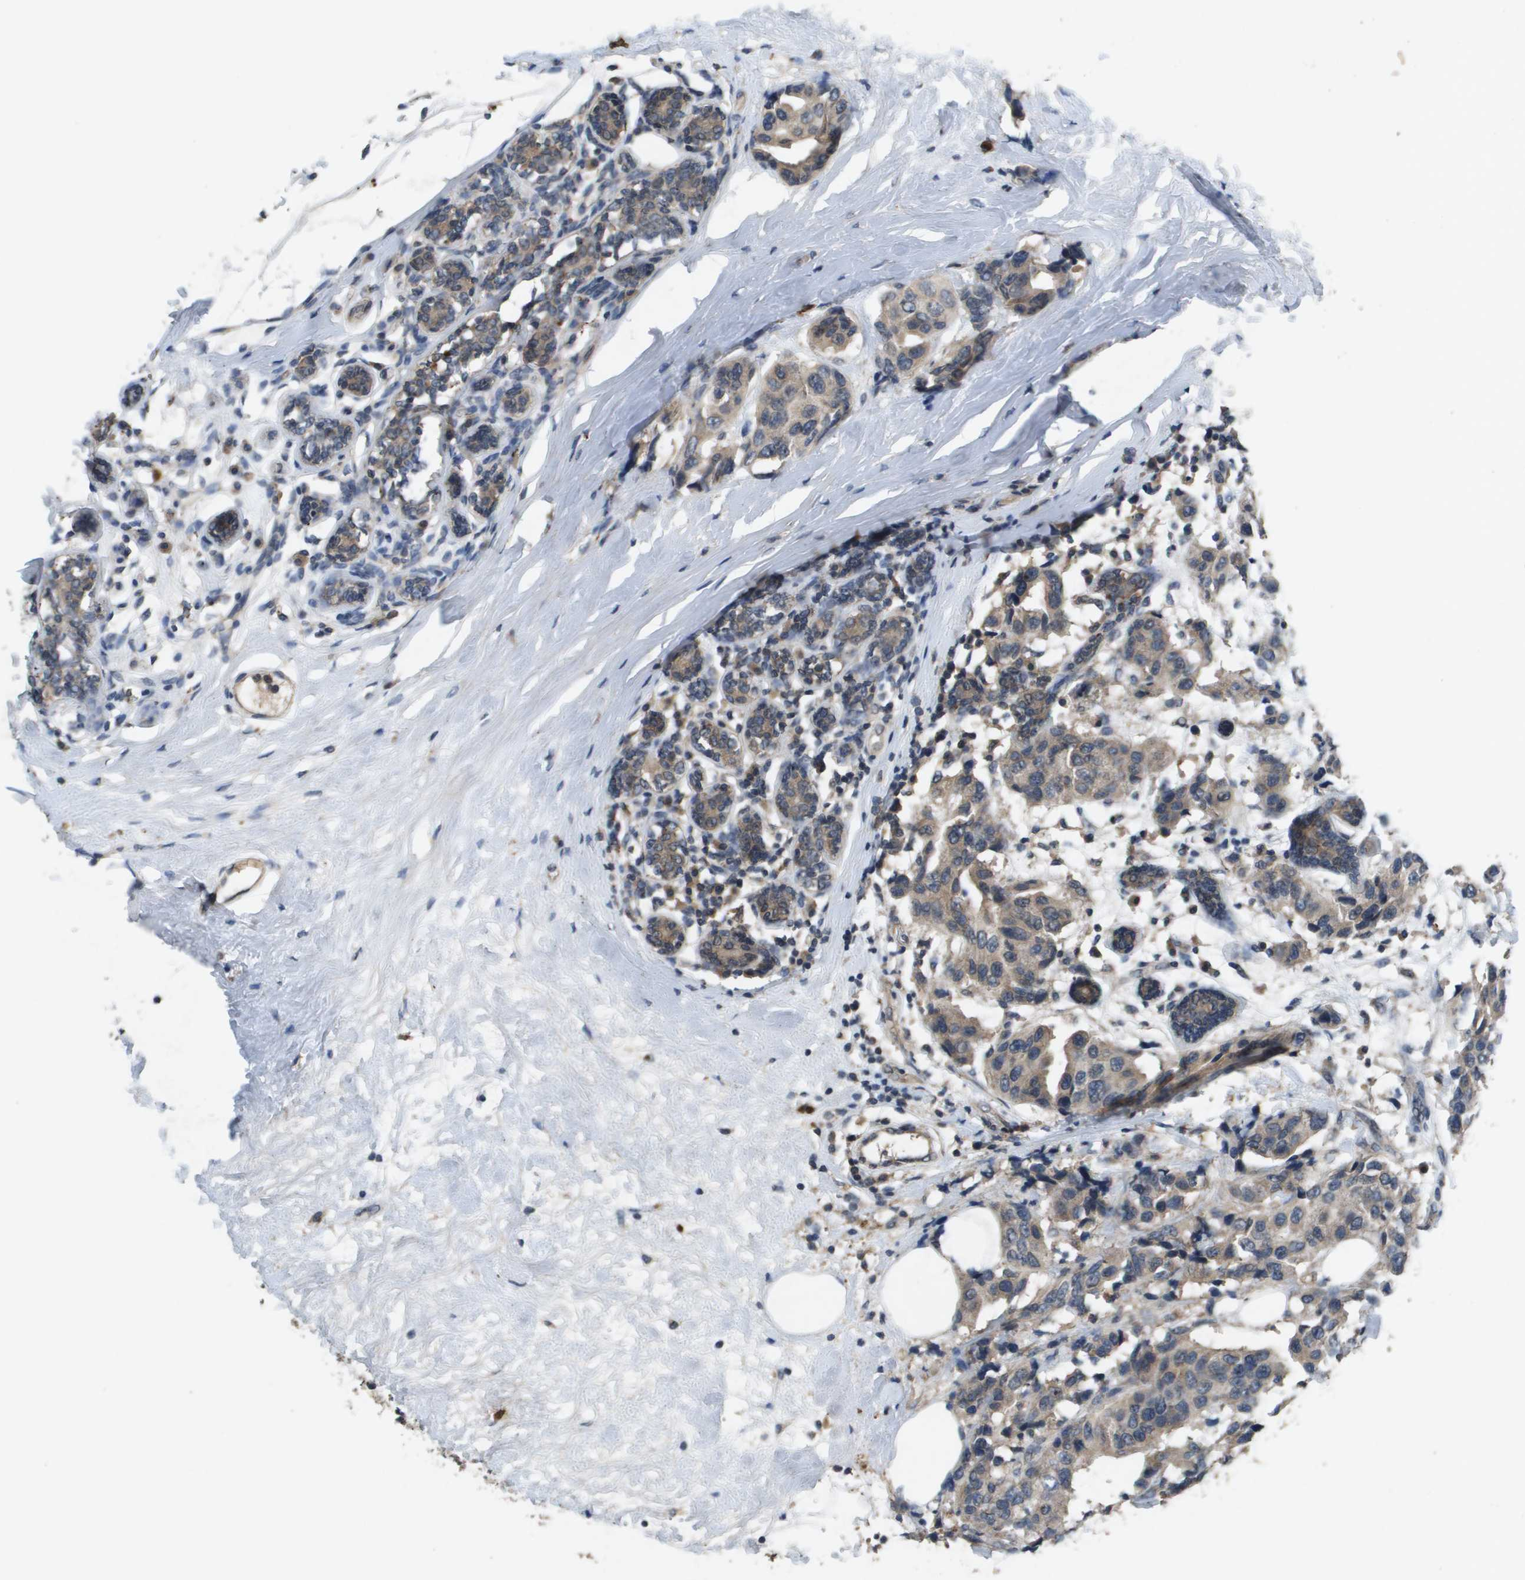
{"staining": {"intensity": "weak", "quantity": ">75%", "location": "cytoplasmic/membranous"}, "tissue": "breast cancer", "cell_type": "Tumor cells", "image_type": "cancer", "snomed": [{"axis": "morphology", "description": "Normal tissue, NOS"}, {"axis": "morphology", "description": "Duct carcinoma"}, {"axis": "topography", "description": "Breast"}], "caption": "Immunohistochemistry (IHC) micrograph of human invasive ductal carcinoma (breast) stained for a protein (brown), which demonstrates low levels of weak cytoplasmic/membranous expression in approximately >75% of tumor cells.", "gene": "PROC", "patient": {"sex": "female", "age": 39}}